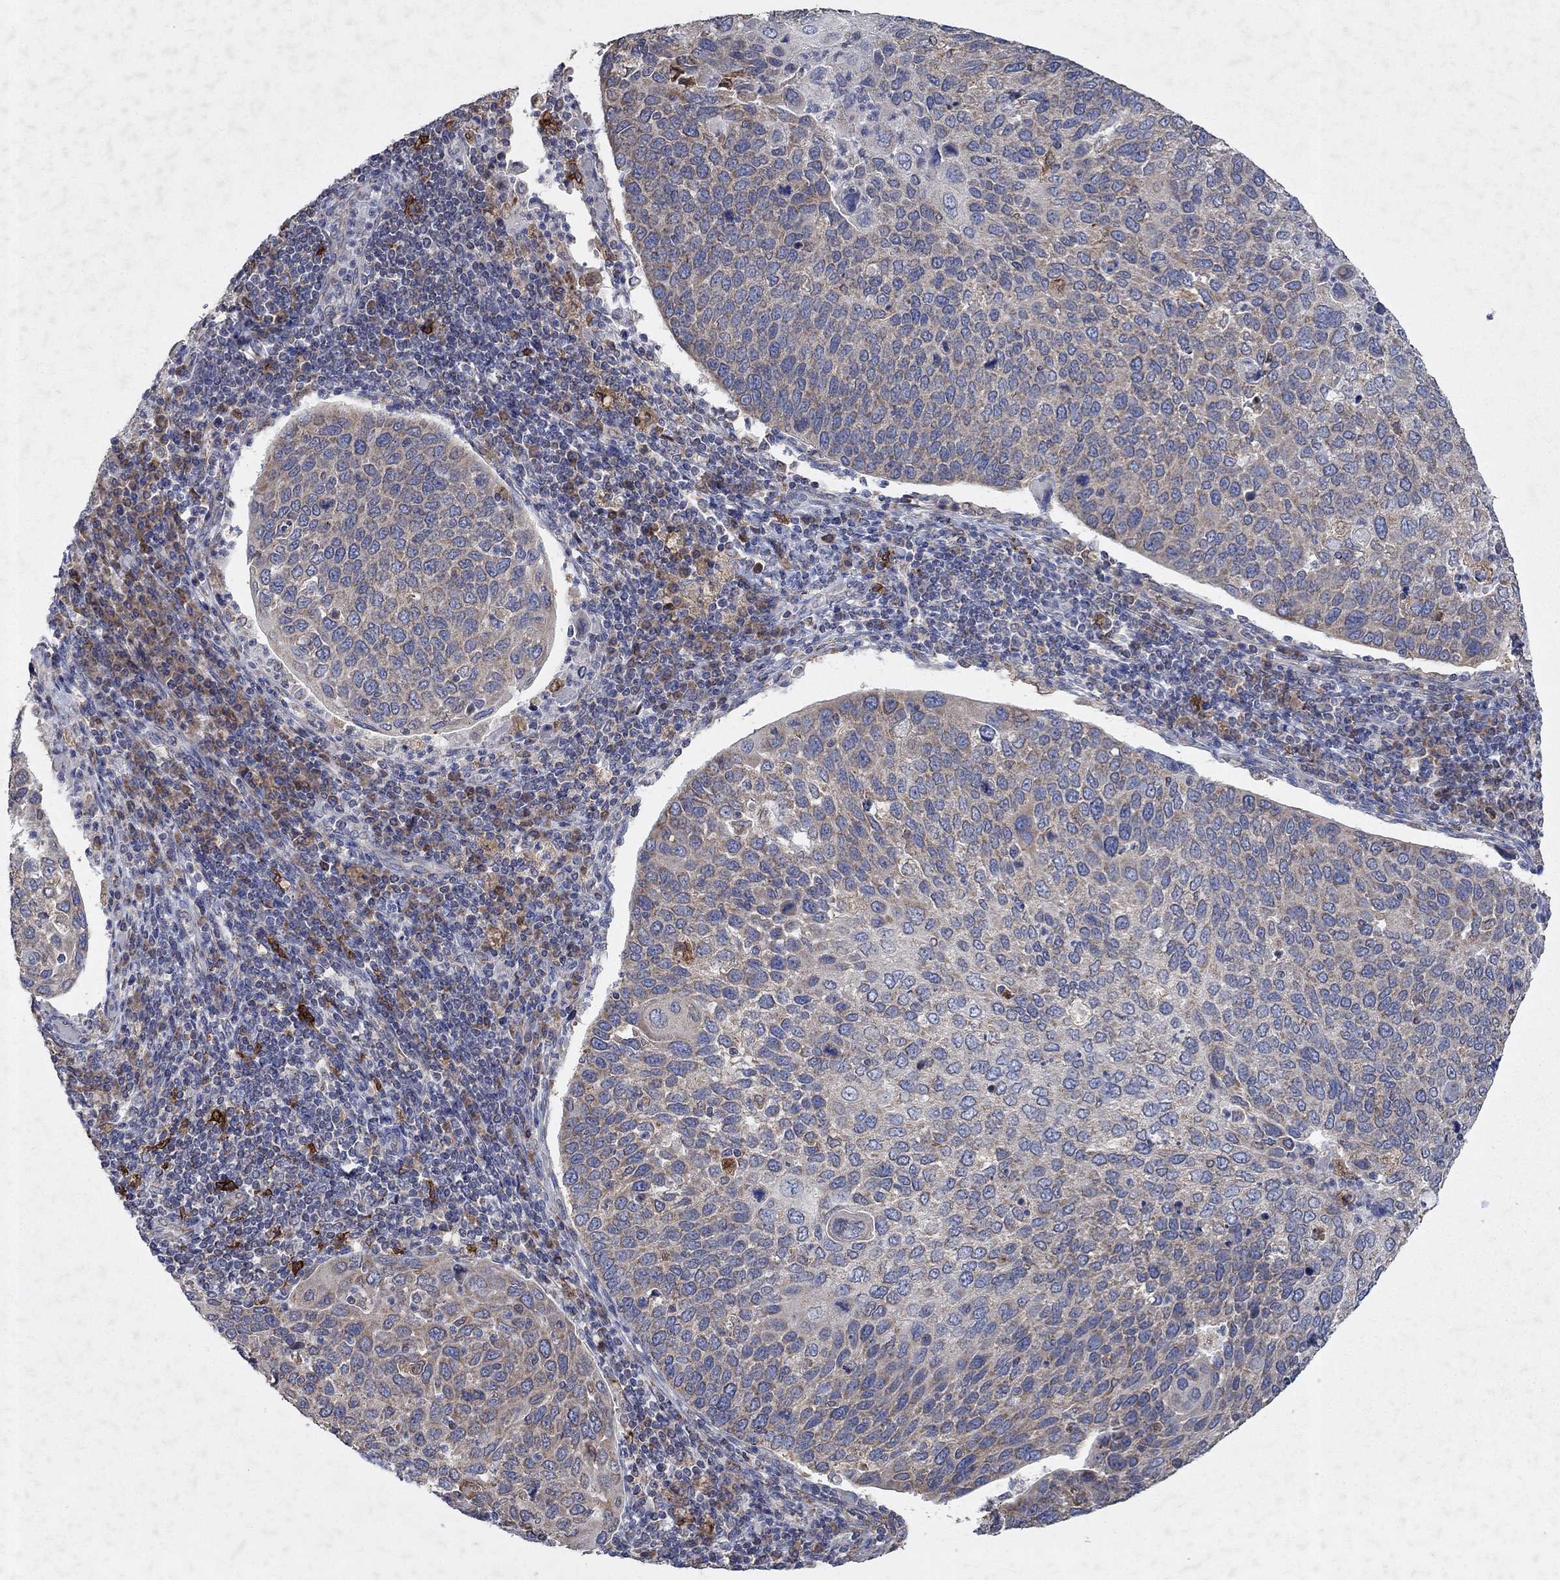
{"staining": {"intensity": "negative", "quantity": "none", "location": "none"}, "tissue": "cervical cancer", "cell_type": "Tumor cells", "image_type": "cancer", "snomed": [{"axis": "morphology", "description": "Squamous cell carcinoma, NOS"}, {"axis": "topography", "description": "Cervix"}], "caption": "IHC histopathology image of human cervical cancer stained for a protein (brown), which exhibits no staining in tumor cells.", "gene": "NCEH1", "patient": {"sex": "female", "age": 54}}